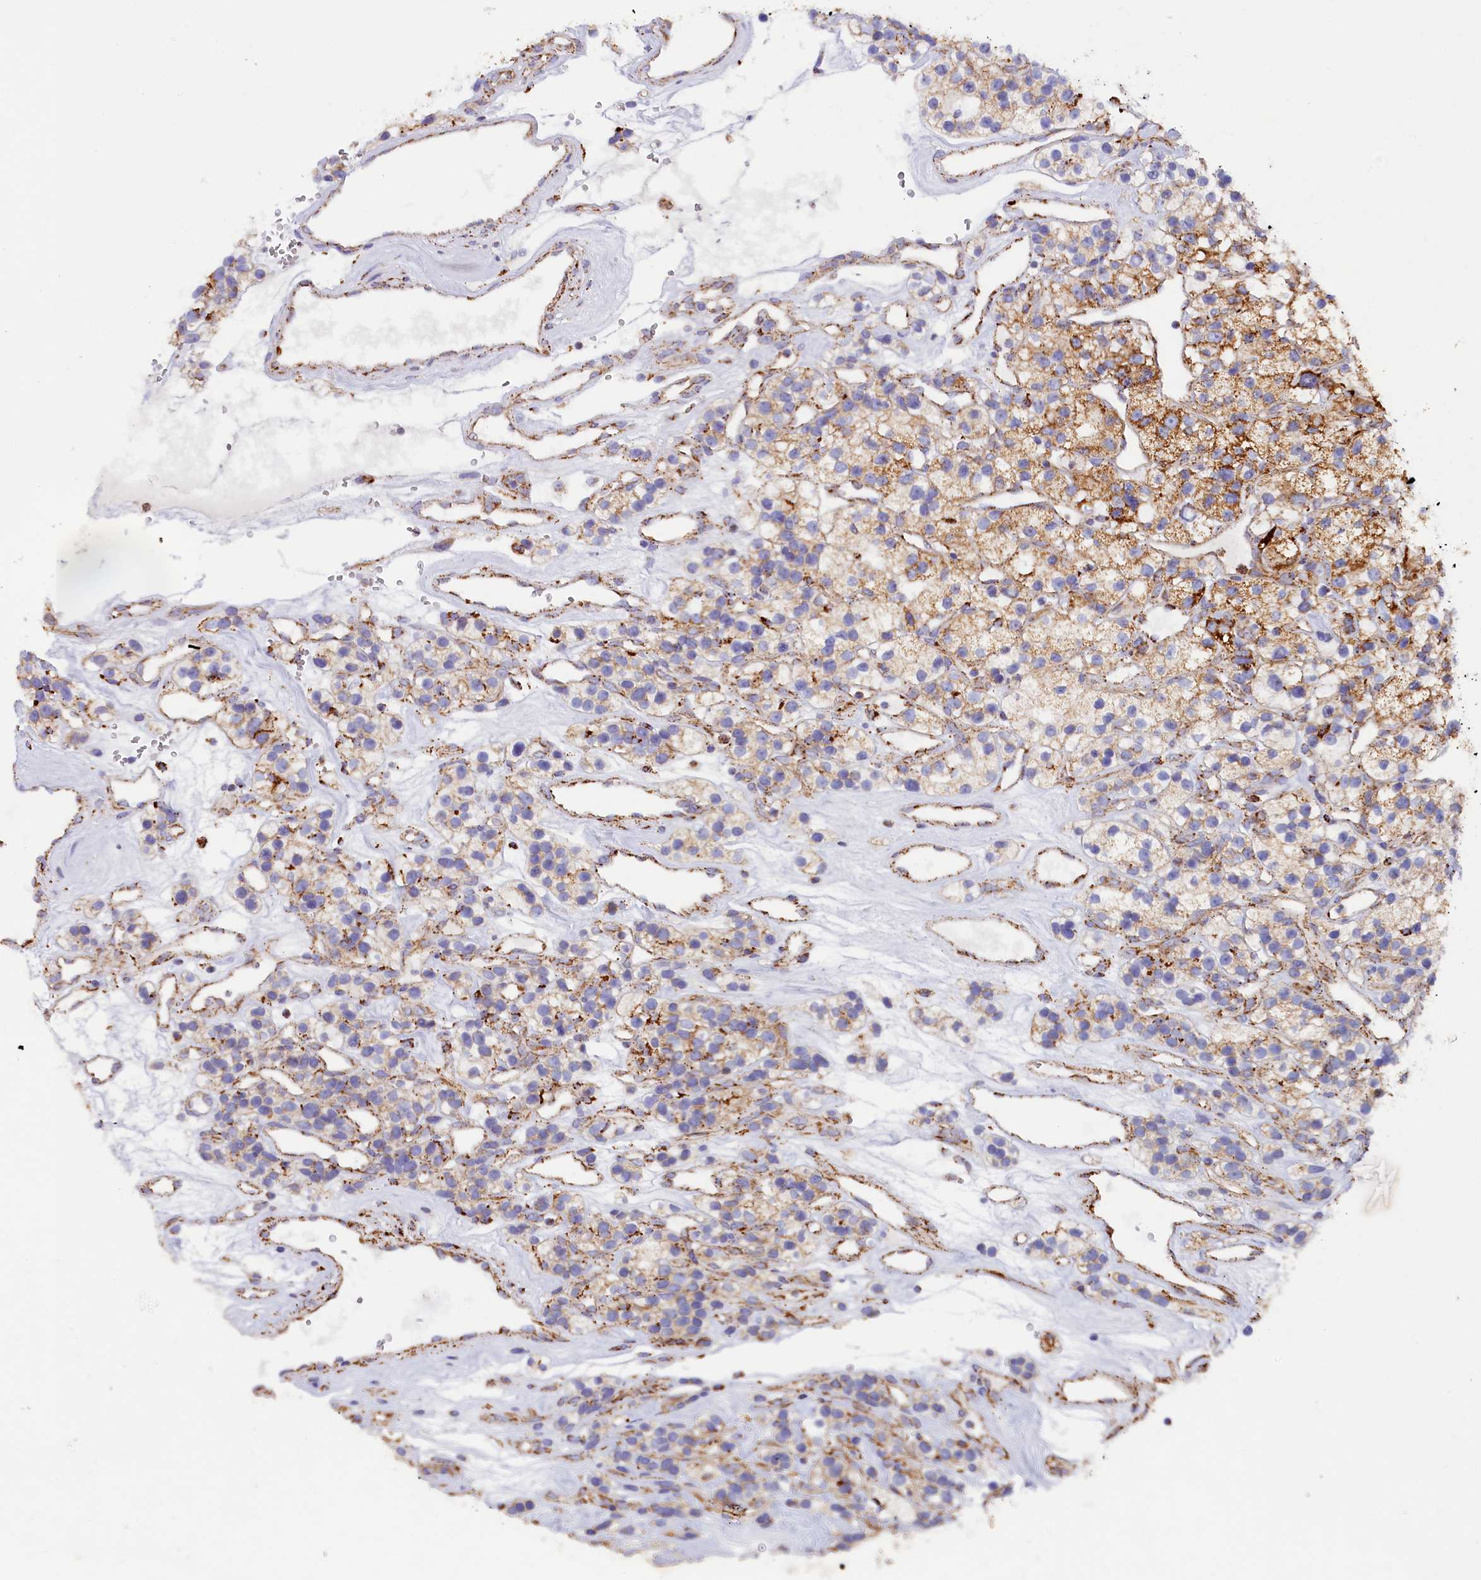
{"staining": {"intensity": "strong", "quantity": "25%-75%", "location": "cytoplasmic/membranous"}, "tissue": "renal cancer", "cell_type": "Tumor cells", "image_type": "cancer", "snomed": [{"axis": "morphology", "description": "Adenocarcinoma, NOS"}, {"axis": "topography", "description": "Kidney"}], "caption": "Immunohistochemistry (IHC) image of human renal adenocarcinoma stained for a protein (brown), which displays high levels of strong cytoplasmic/membranous positivity in approximately 25%-75% of tumor cells.", "gene": "AKTIP", "patient": {"sex": "female", "age": 57}}